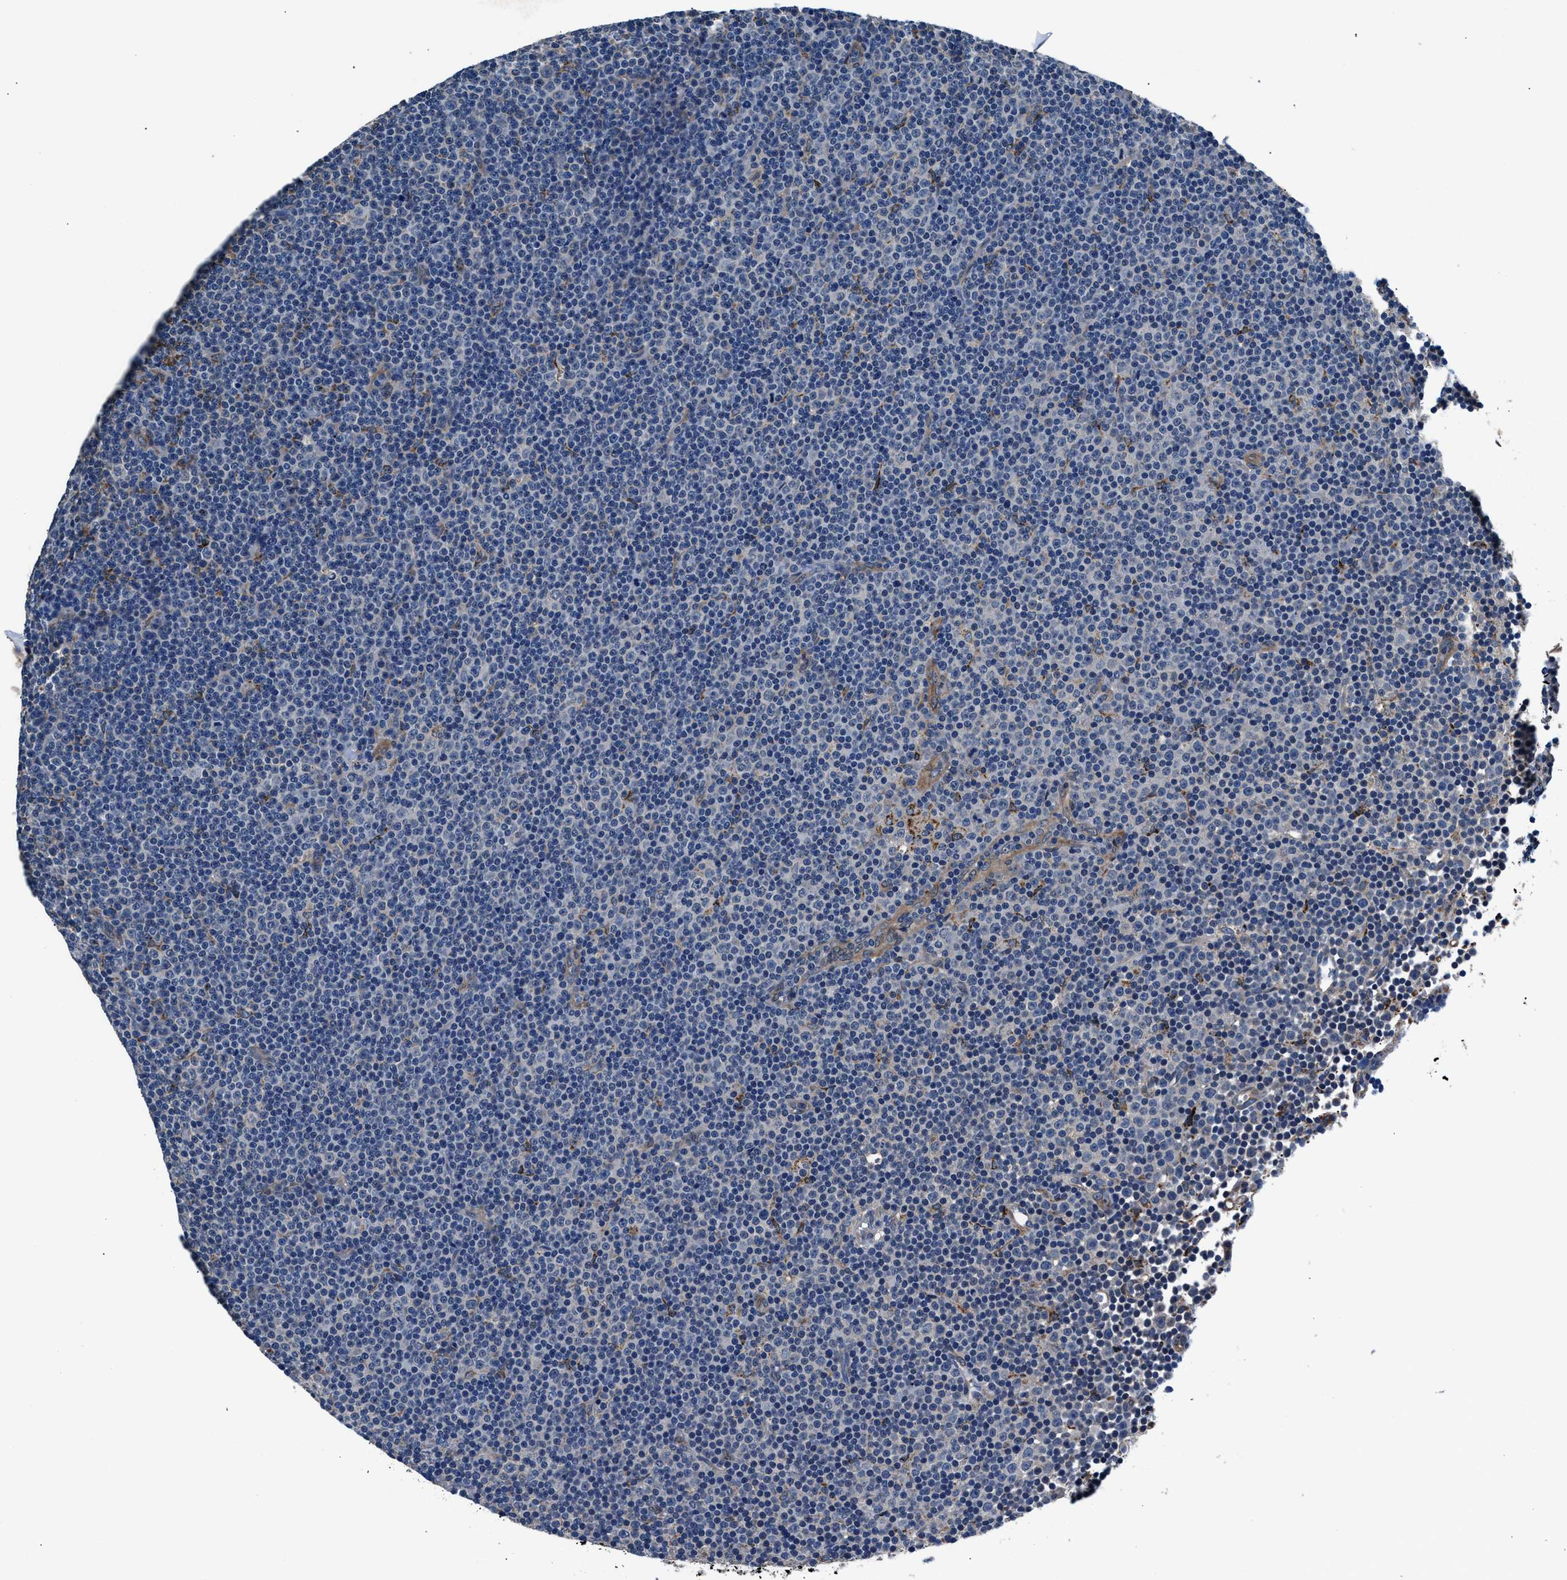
{"staining": {"intensity": "negative", "quantity": "none", "location": "none"}, "tissue": "lymphoma", "cell_type": "Tumor cells", "image_type": "cancer", "snomed": [{"axis": "morphology", "description": "Malignant lymphoma, non-Hodgkin's type, Low grade"}, {"axis": "topography", "description": "Lymph node"}], "caption": "A histopathology image of lymphoma stained for a protein shows no brown staining in tumor cells.", "gene": "PRTFDC1", "patient": {"sex": "female", "age": 67}}